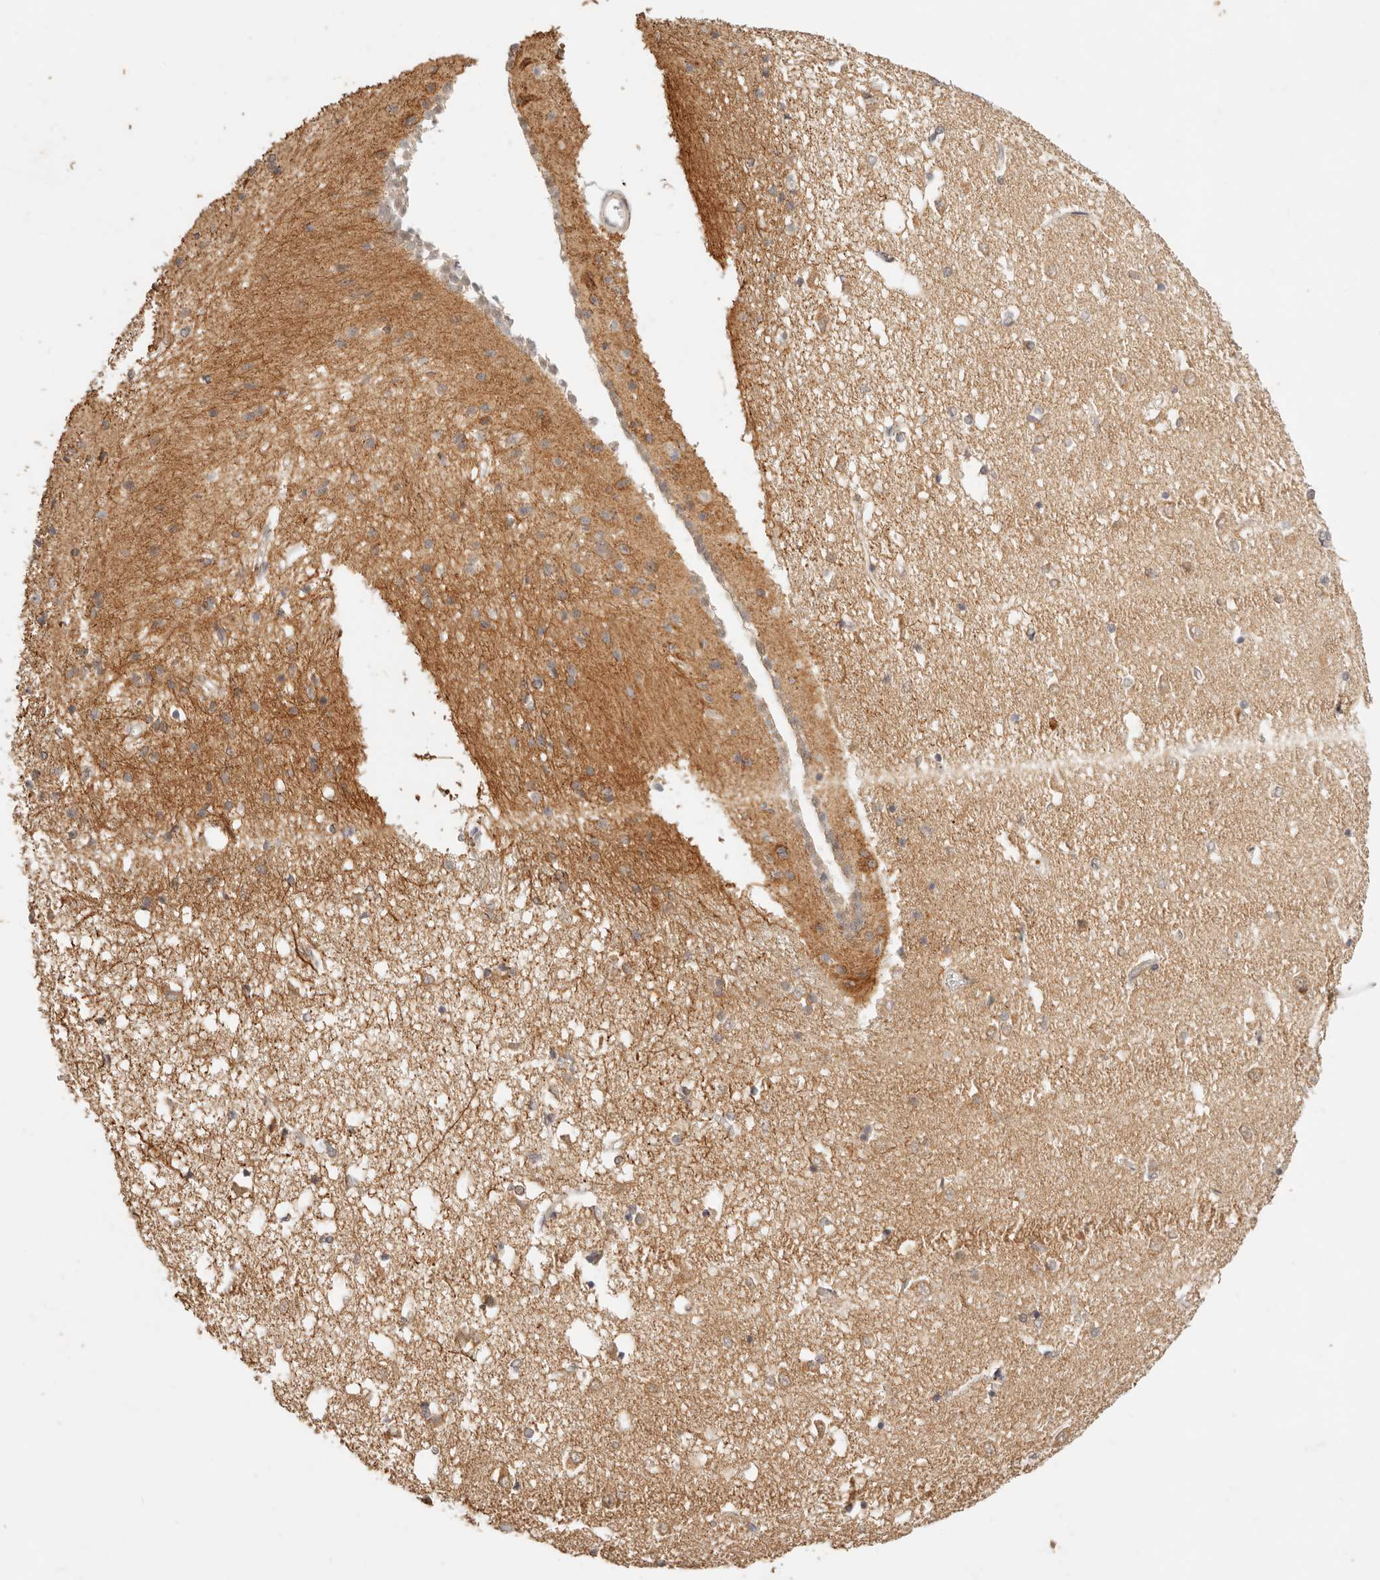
{"staining": {"intensity": "moderate", "quantity": "<25%", "location": "cytoplasmic/membranous"}, "tissue": "caudate", "cell_type": "Glial cells", "image_type": "normal", "snomed": [{"axis": "morphology", "description": "Normal tissue, NOS"}, {"axis": "topography", "description": "Lateral ventricle wall"}], "caption": "Protein analysis of normal caudate displays moderate cytoplasmic/membranous staining in about <25% of glial cells. (DAB = brown stain, brightfield microscopy at high magnification).", "gene": "TRIM11", "patient": {"sex": "male", "age": 45}}